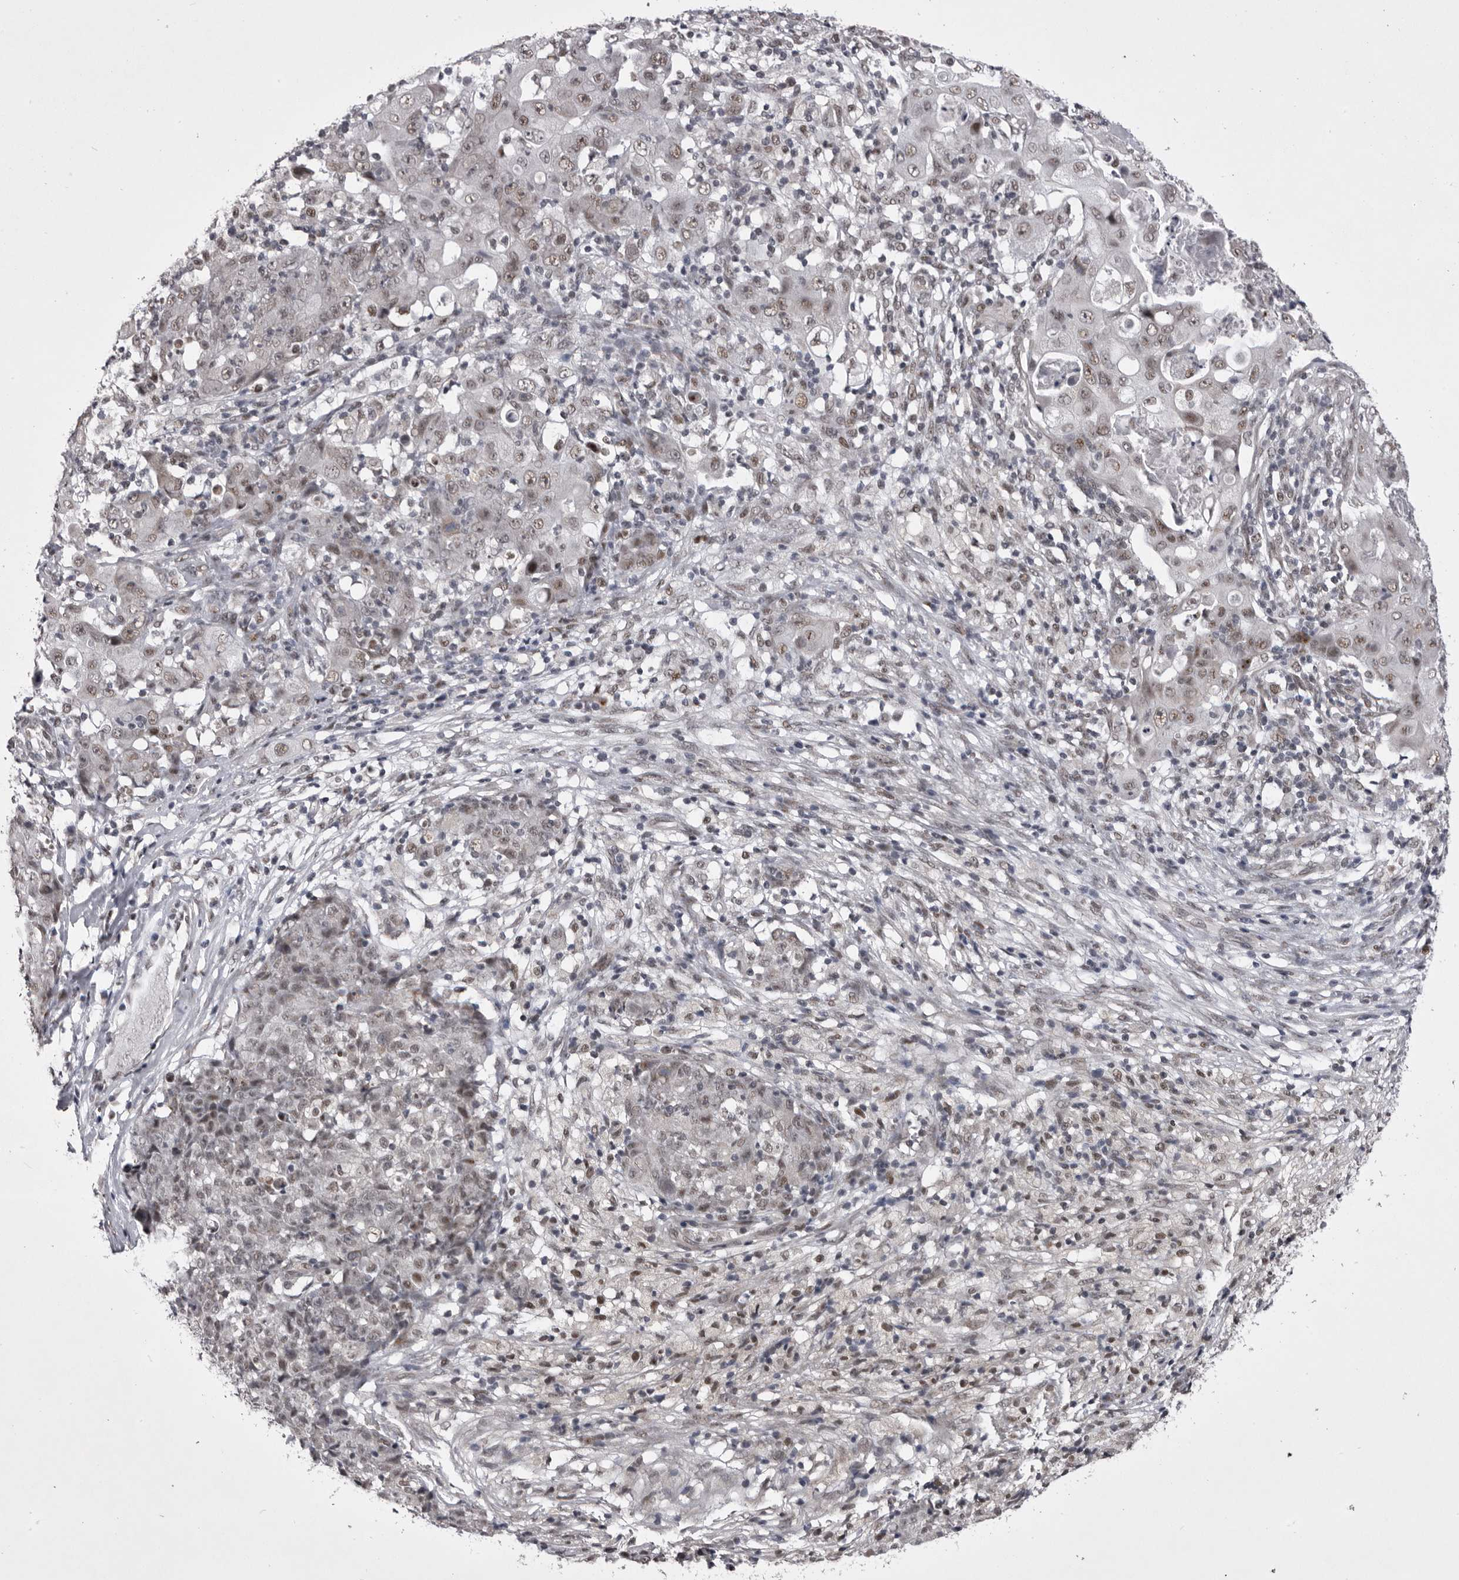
{"staining": {"intensity": "negative", "quantity": "none", "location": "none"}, "tissue": "ovarian cancer", "cell_type": "Tumor cells", "image_type": "cancer", "snomed": [{"axis": "morphology", "description": "Carcinoma, endometroid"}, {"axis": "topography", "description": "Ovary"}], "caption": "High power microscopy histopathology image of an IHC image of endometroid carcinoma (ovarian), revealing no significant staining in tumor cells.", "gene": "PRPF3", "patient": {"sex": "female", "age": 42}}